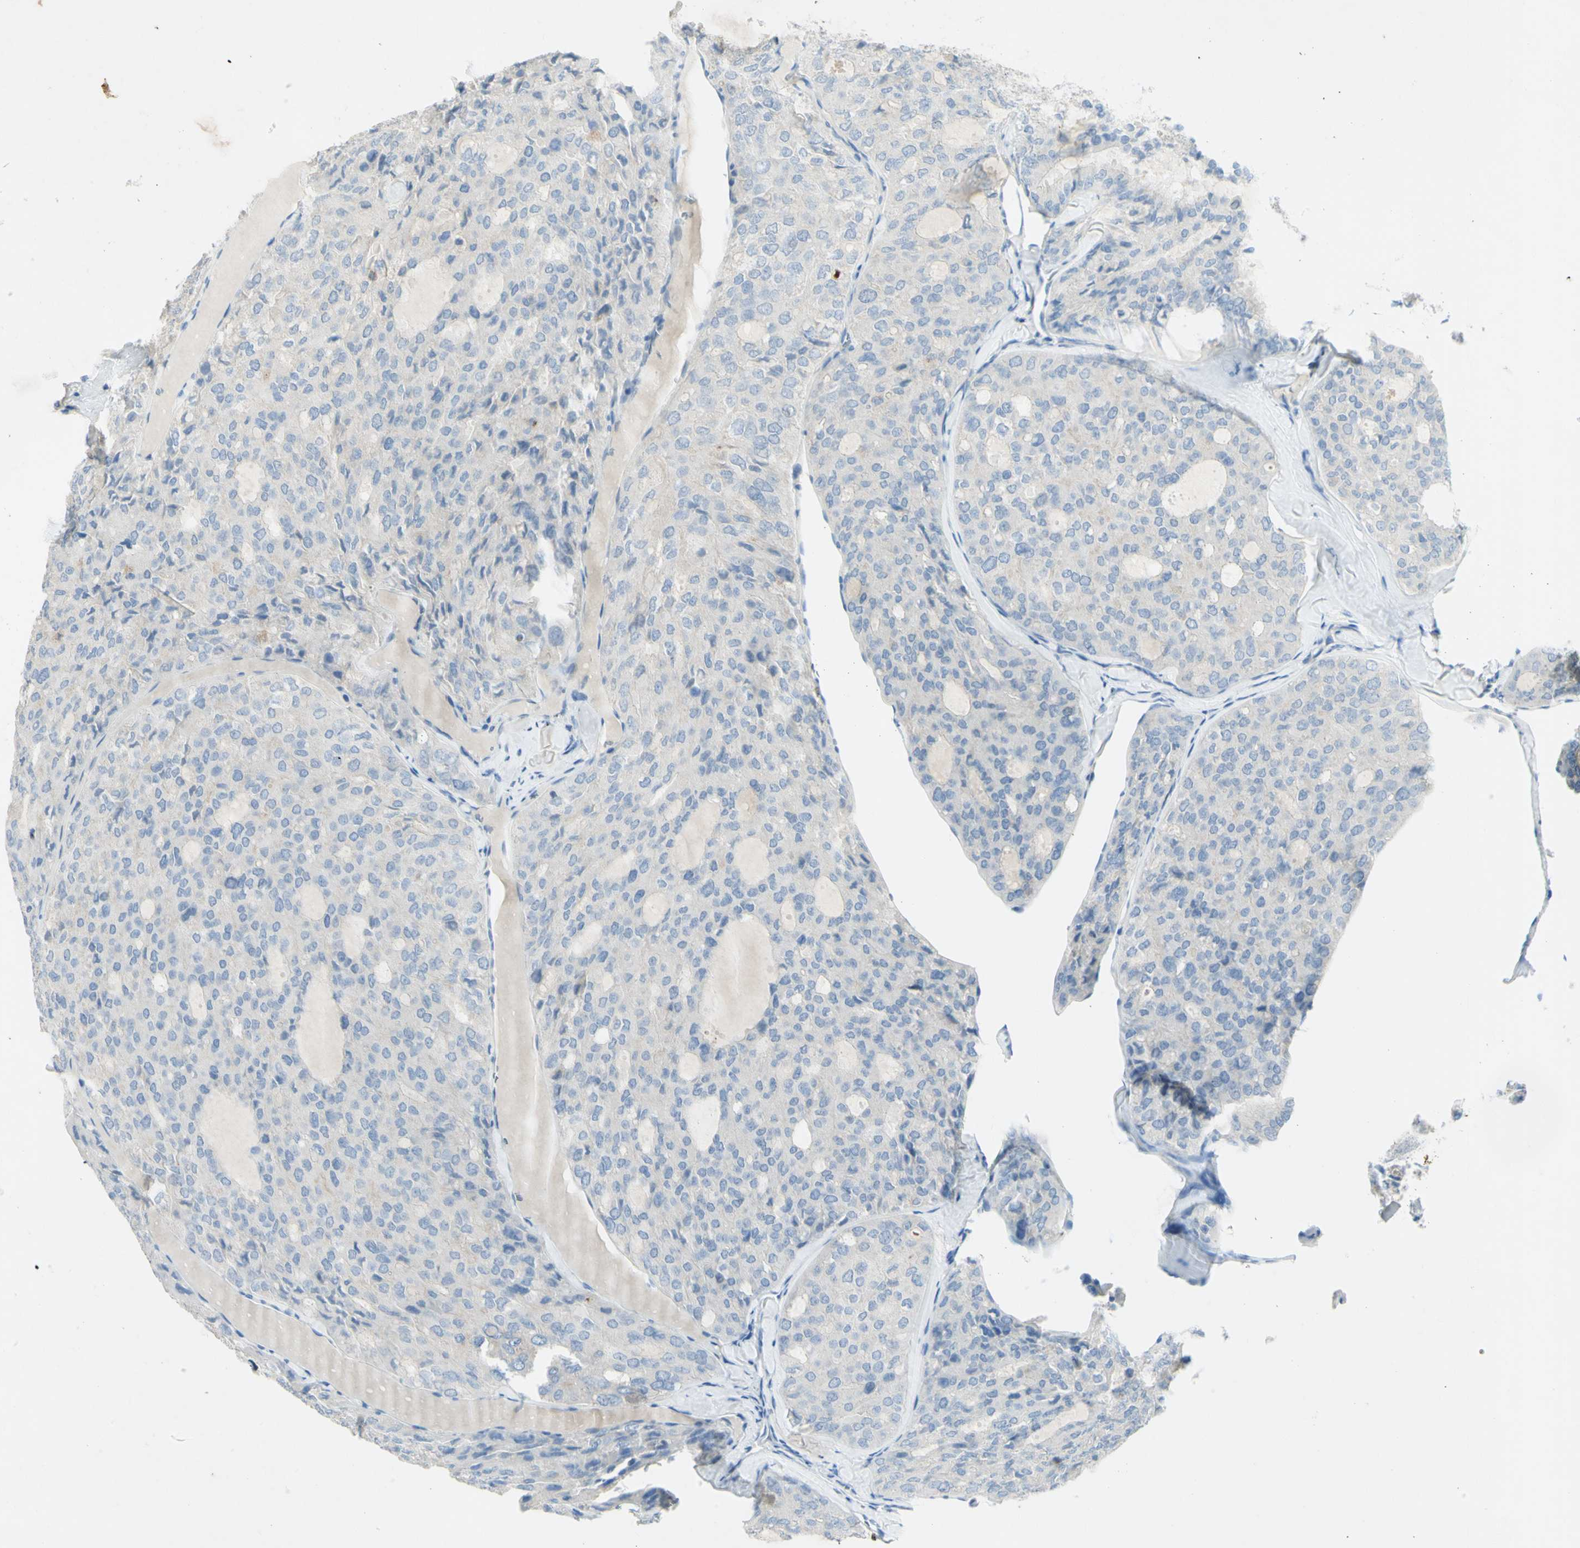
{"staining": {"intensity": "weak", "quantity": "<25%", "location": "cytoplasmic/membranous"}, "tissue": "thyroid cancer", "cell_type": "Tumor cells", "image_type": "cancer", "snomed": [{"axis": "morphology", "description": "Follicular adenoma carcinoma, NOS"}, {"axis": "topography", "description": "Thyroid gland"}], "caption": "IHC photomicrograph of neoplastic tissue: human thyroid cancer stained with DAB exhibits no significant protein staining in tumor cells. (DAB immunohistochemistry (IHC) with hematoxylin counter stain).", "gene": "GDF15", "patient": {"sex": "male", "age": 75}}